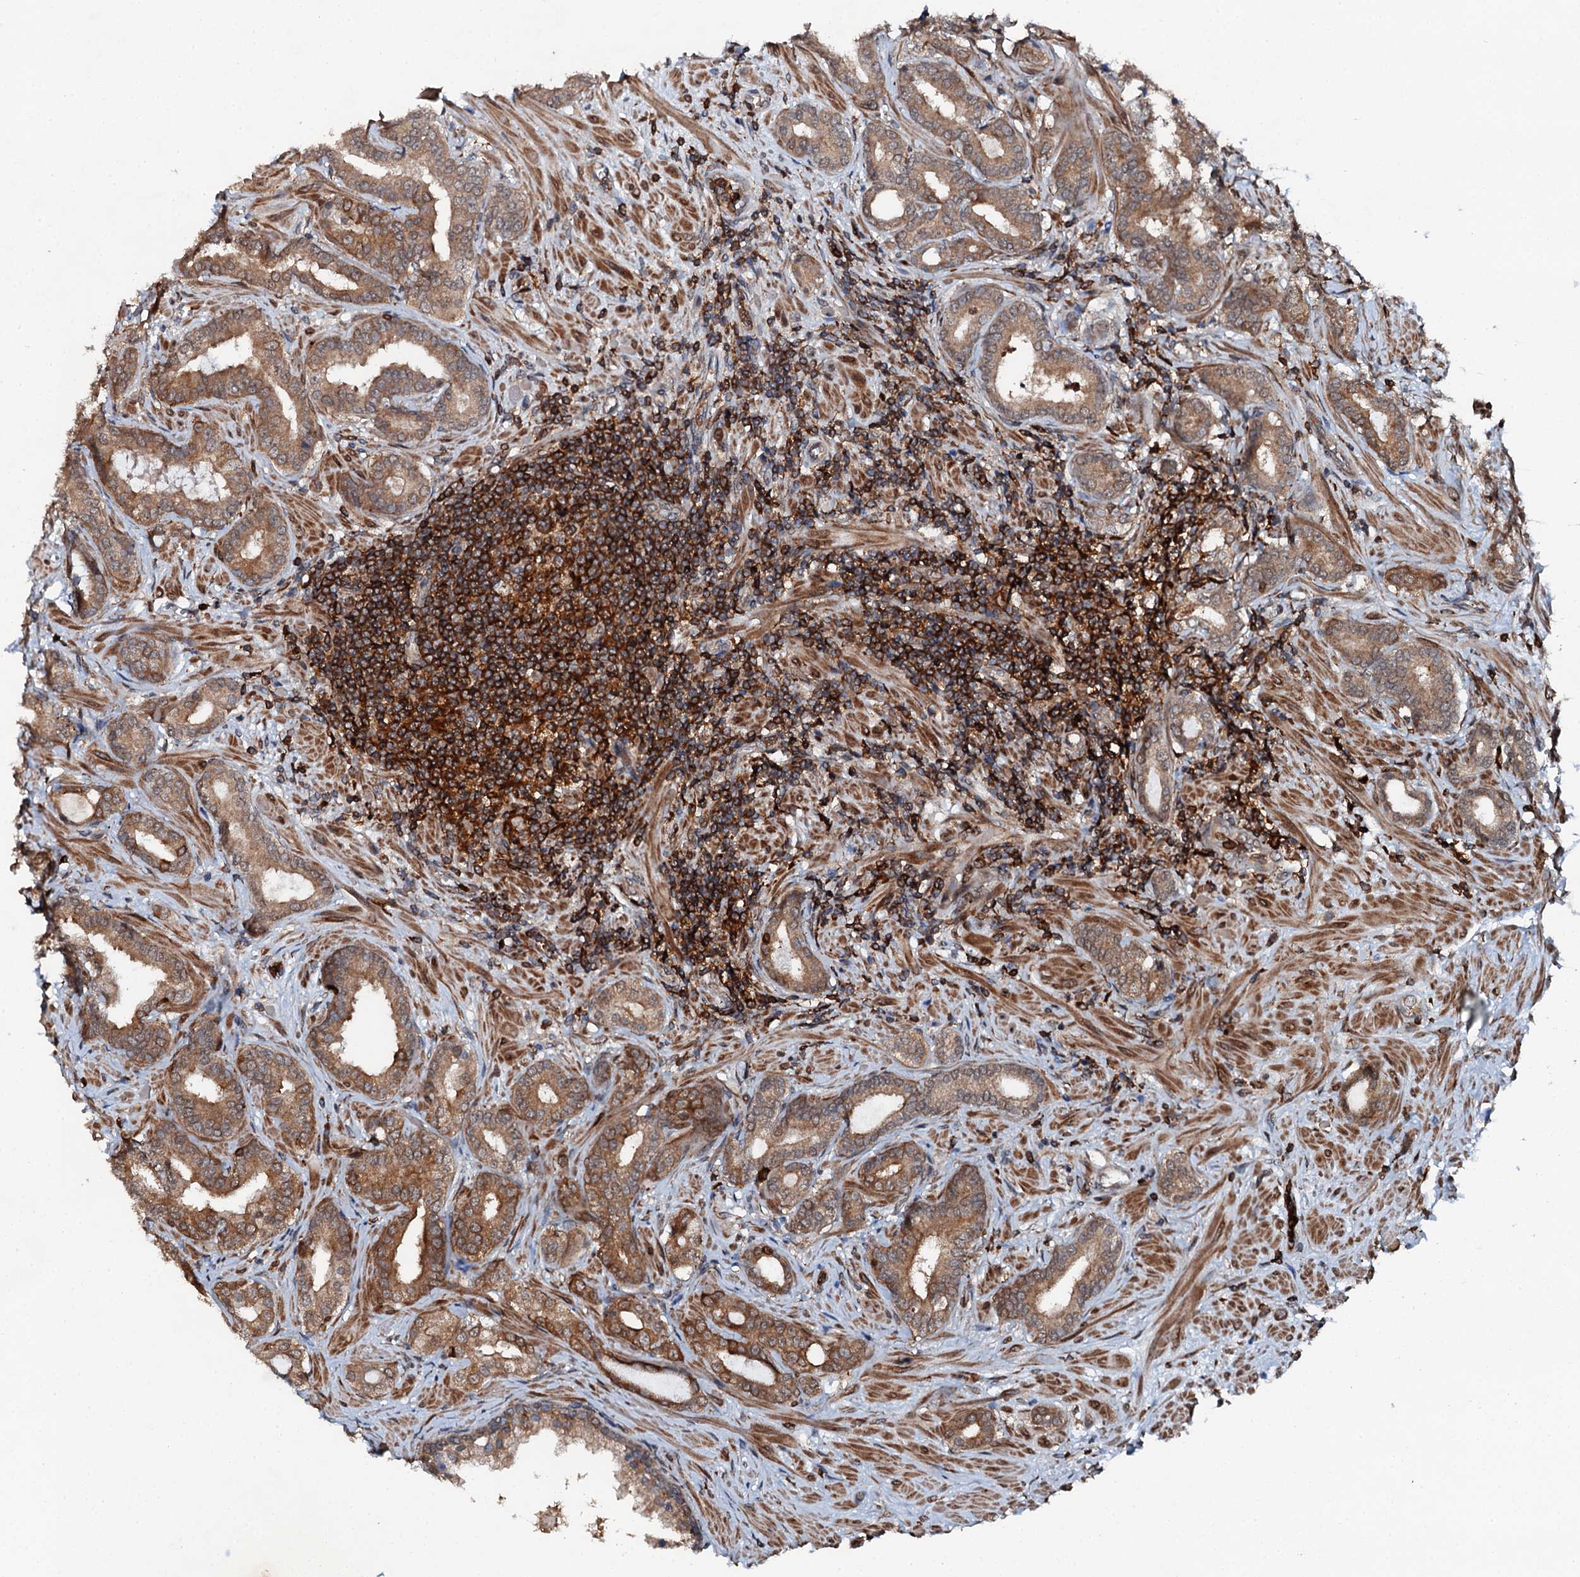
{"staining": {"intensity": "moderate", "quantity": ">75%", "location": "cytoplasmic/membranous"}, "tissue": "prostate cancer", "cell_type": "Tumor cells", "image_type": "cancer", "snomed": [{"axis": "morphology", "description": "Adenocarcinoma, High grade"}, {"axis": "topography", "description": "Prostate"}], "caption": "Human prostate cancer (high-grade adenocarcinoma) stained with a brown dye exhibits moderate cytoplasmic/membranous positive expression in approximately >75% of tumor cells.", "gene": "EDC4", "patient": {"sex": "male", "age": 64}}